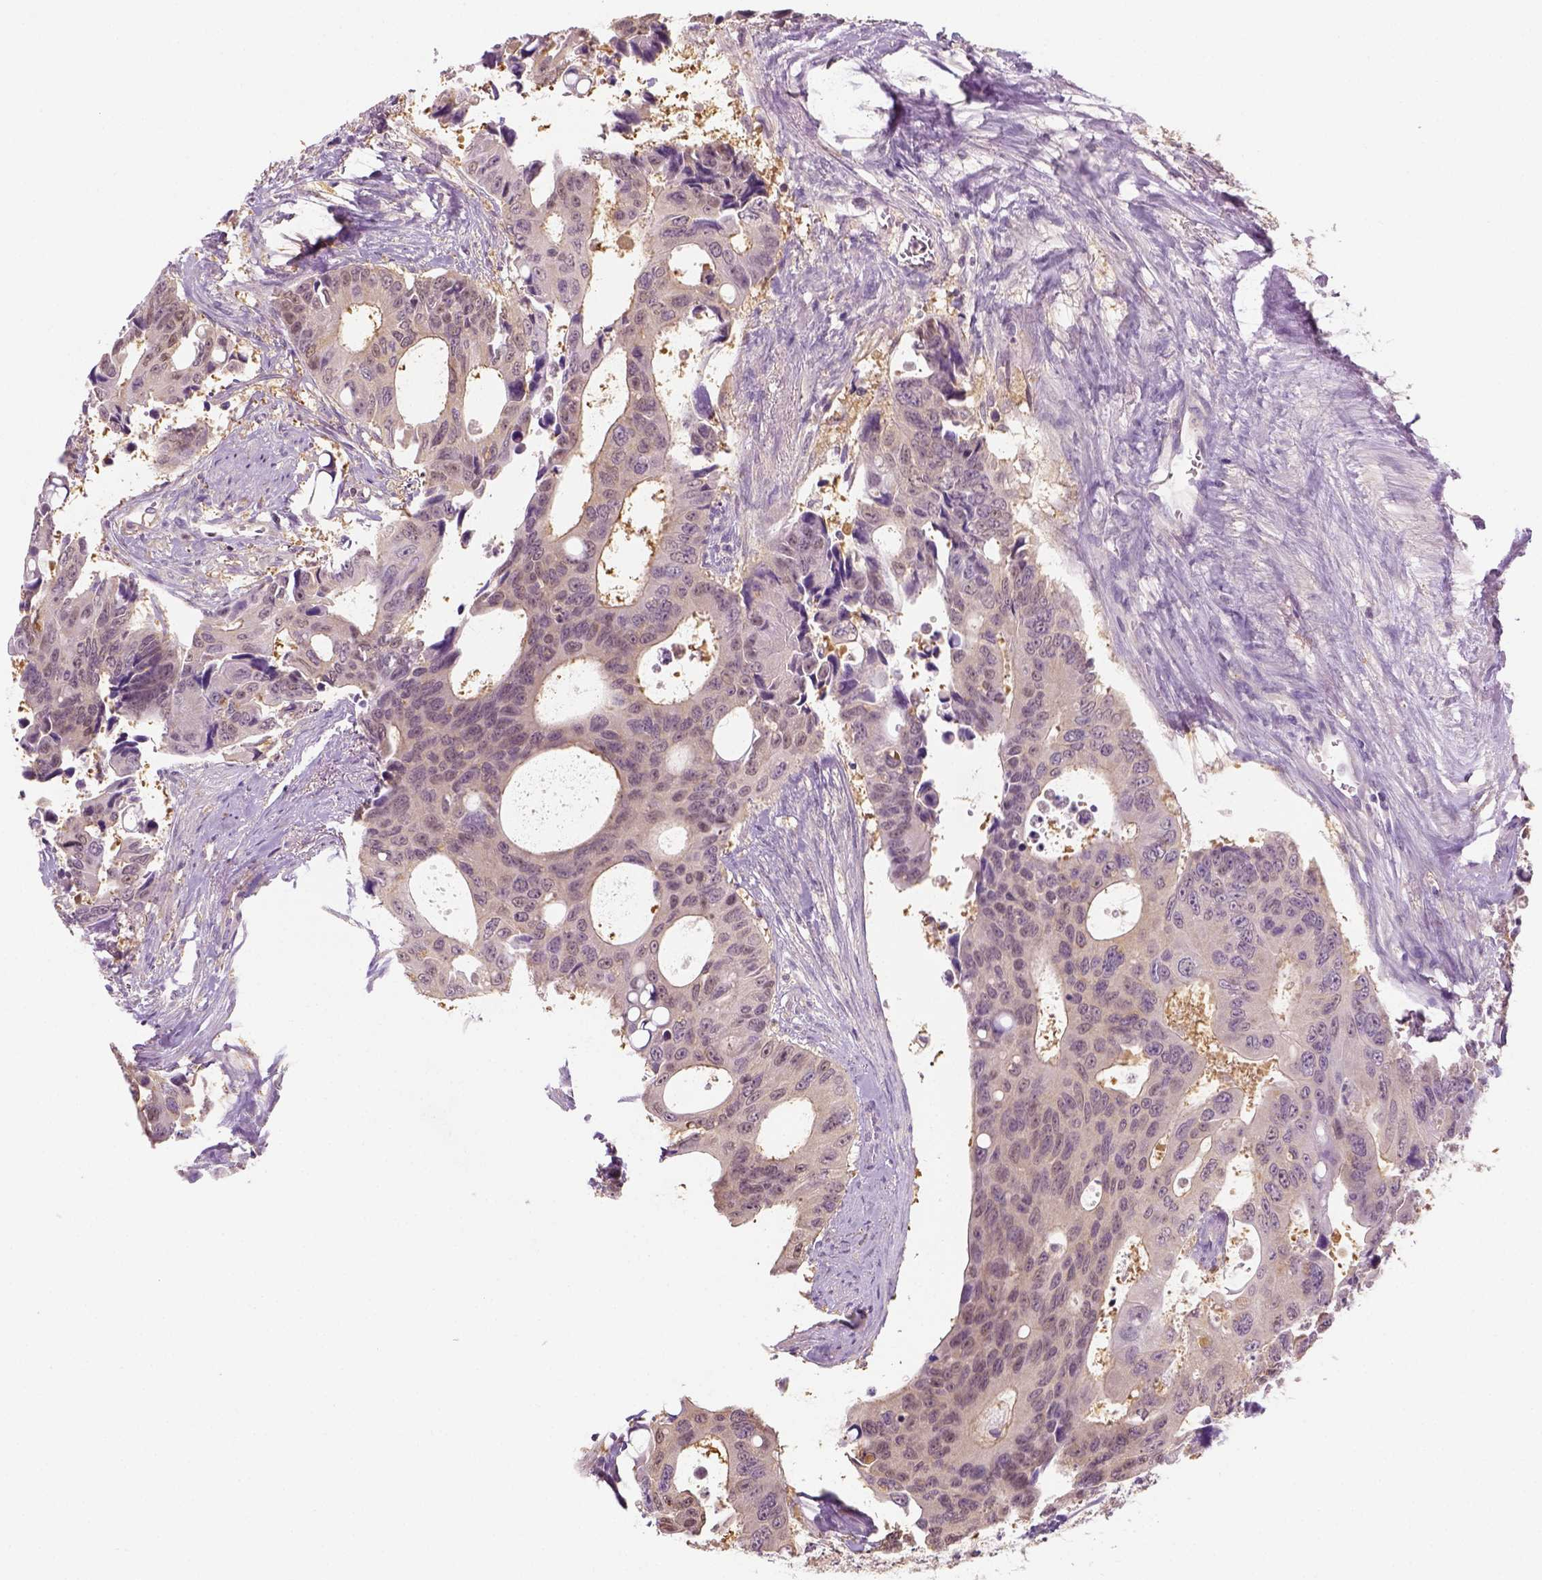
{"staining": {"intensity": "negative", "quantity": "none", "location": "none"}, "tissue": "colorectal cancer", "cell_type": "Tumor cells", "image_type": "cancer", "snomed": [{"axis": "morphology", "description": "Adenocarcinoma, NOS"}, {"axis": "topography", "description": "Rectum"}], "caption": "Colorectal adenocarcinoma stained for a protein using immunohistochemistry displays no staining tumor cells.", "gene": "EPHB1", "patient": {"sex": "male", "age": 76}}